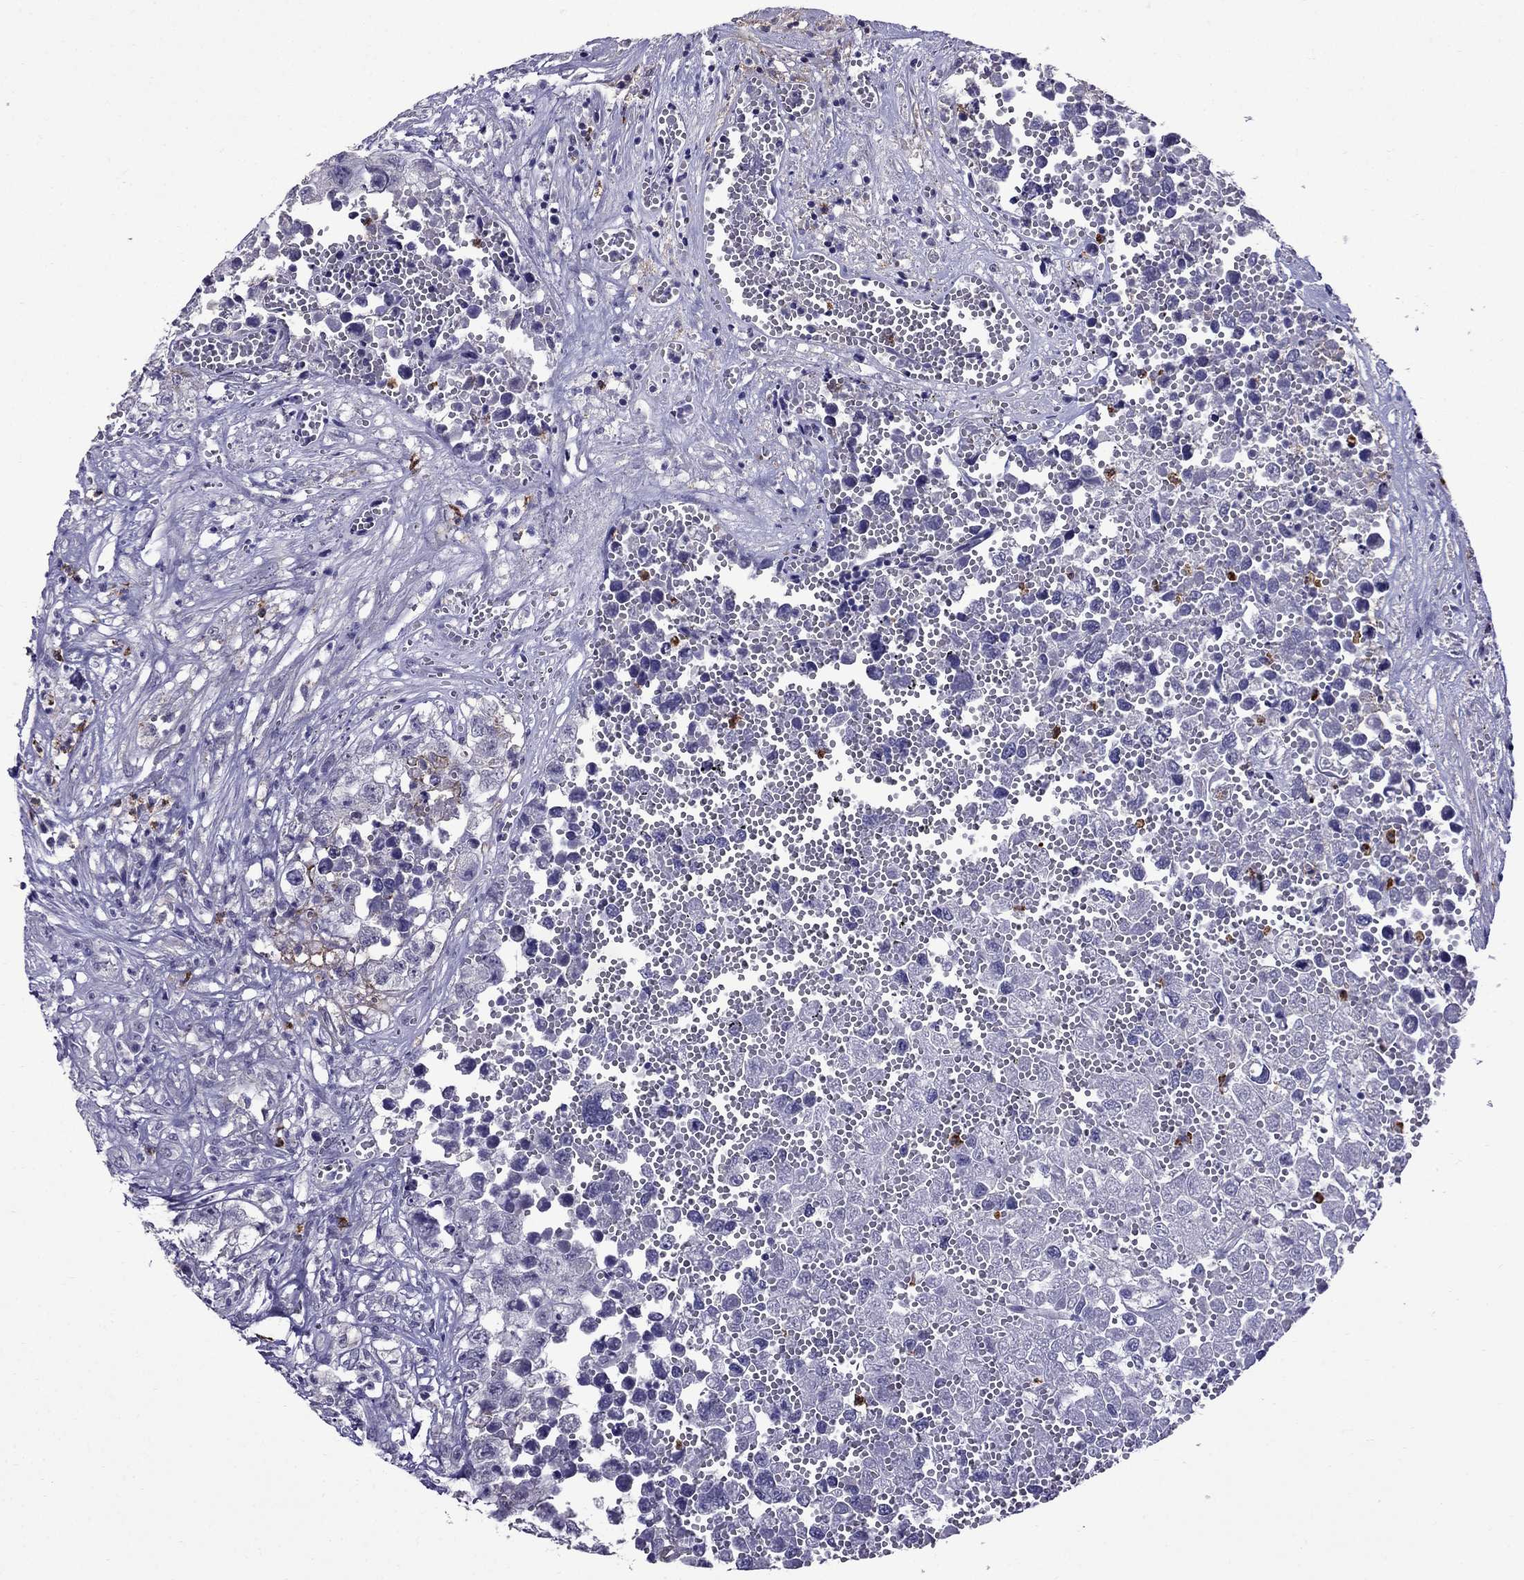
{"staining": {"intensity": "negative", "quantity": "none", "location": "none"}, "tissue": "testis cancer", "cell_type": "Tumor cells", "image_type": "cancer", "snomed": [{"axis": "morphology", "description": "Seminoma, NOS"}, {"axis": "morphology", "description": "Carcinoma, Embryonal, NOS"}, {"axis": "topography", "description": "Testis"}], "caption": "Tumor cells are negative for brown protein staining in embryonal carcinoma (testis).", "gene": "OLFM4", "patient": {"sex": "male", "age": 22}}